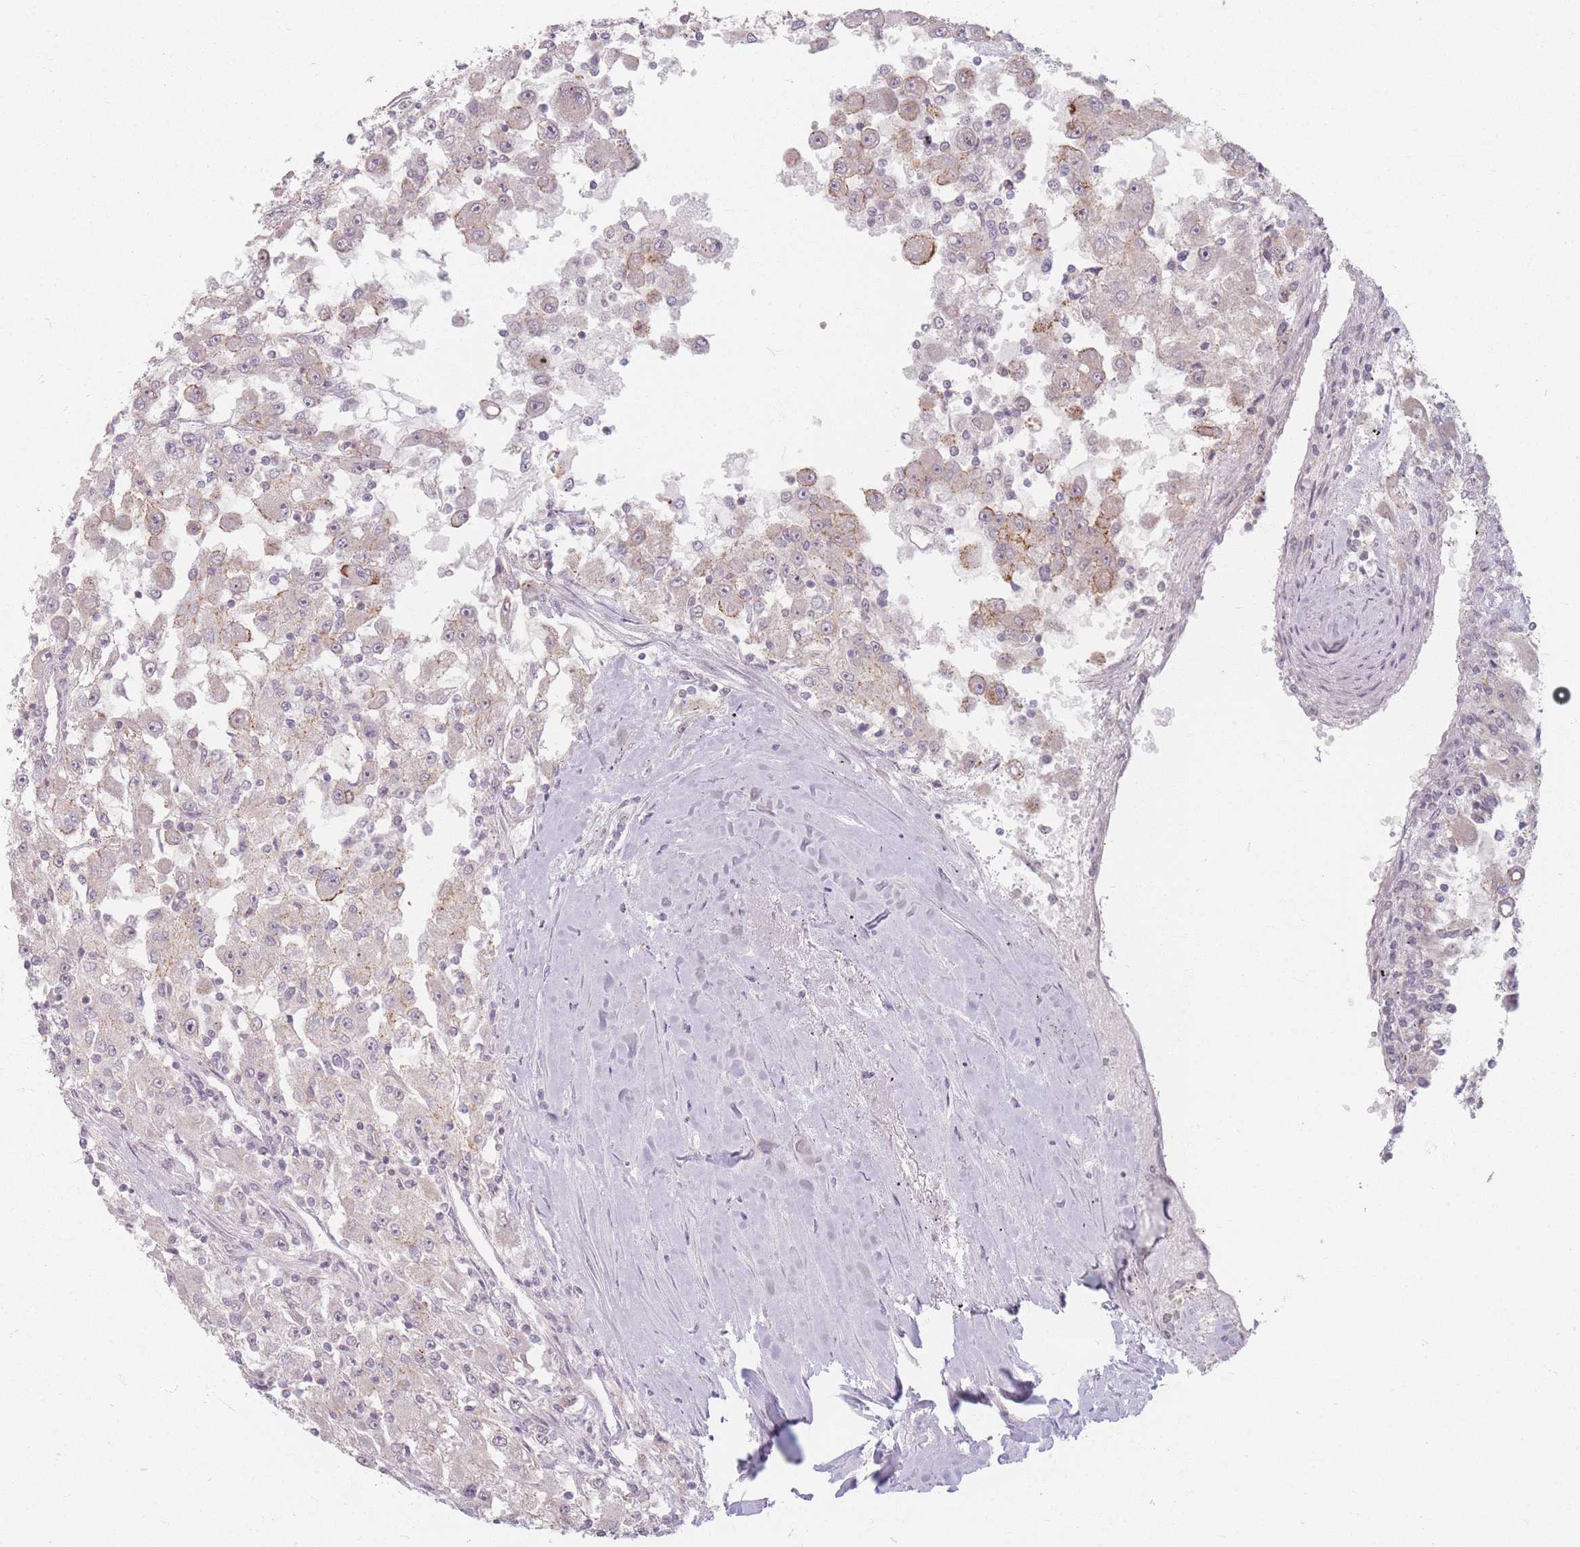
{"staining": {"intensity": "moderate", "quantity": "<25%", "location": "cytoplasmic/membranous"}, "tissue": "renal cancer", "cell_type": "Tumor cells", "image_type": "cancer", "snomed": [{"axis": "morphology", "description": "Adenocarcinoma, NOS"}, {"axis": "topography", "description": "Kidney"}], "caption": "Protein staining shows moderate cytoplasmic/membranous expression in approximately <25% of tumor cells in renal adenocarcinoma.", "gene": "GABRA6", "patient": {"sex": "female", "age": 67}}